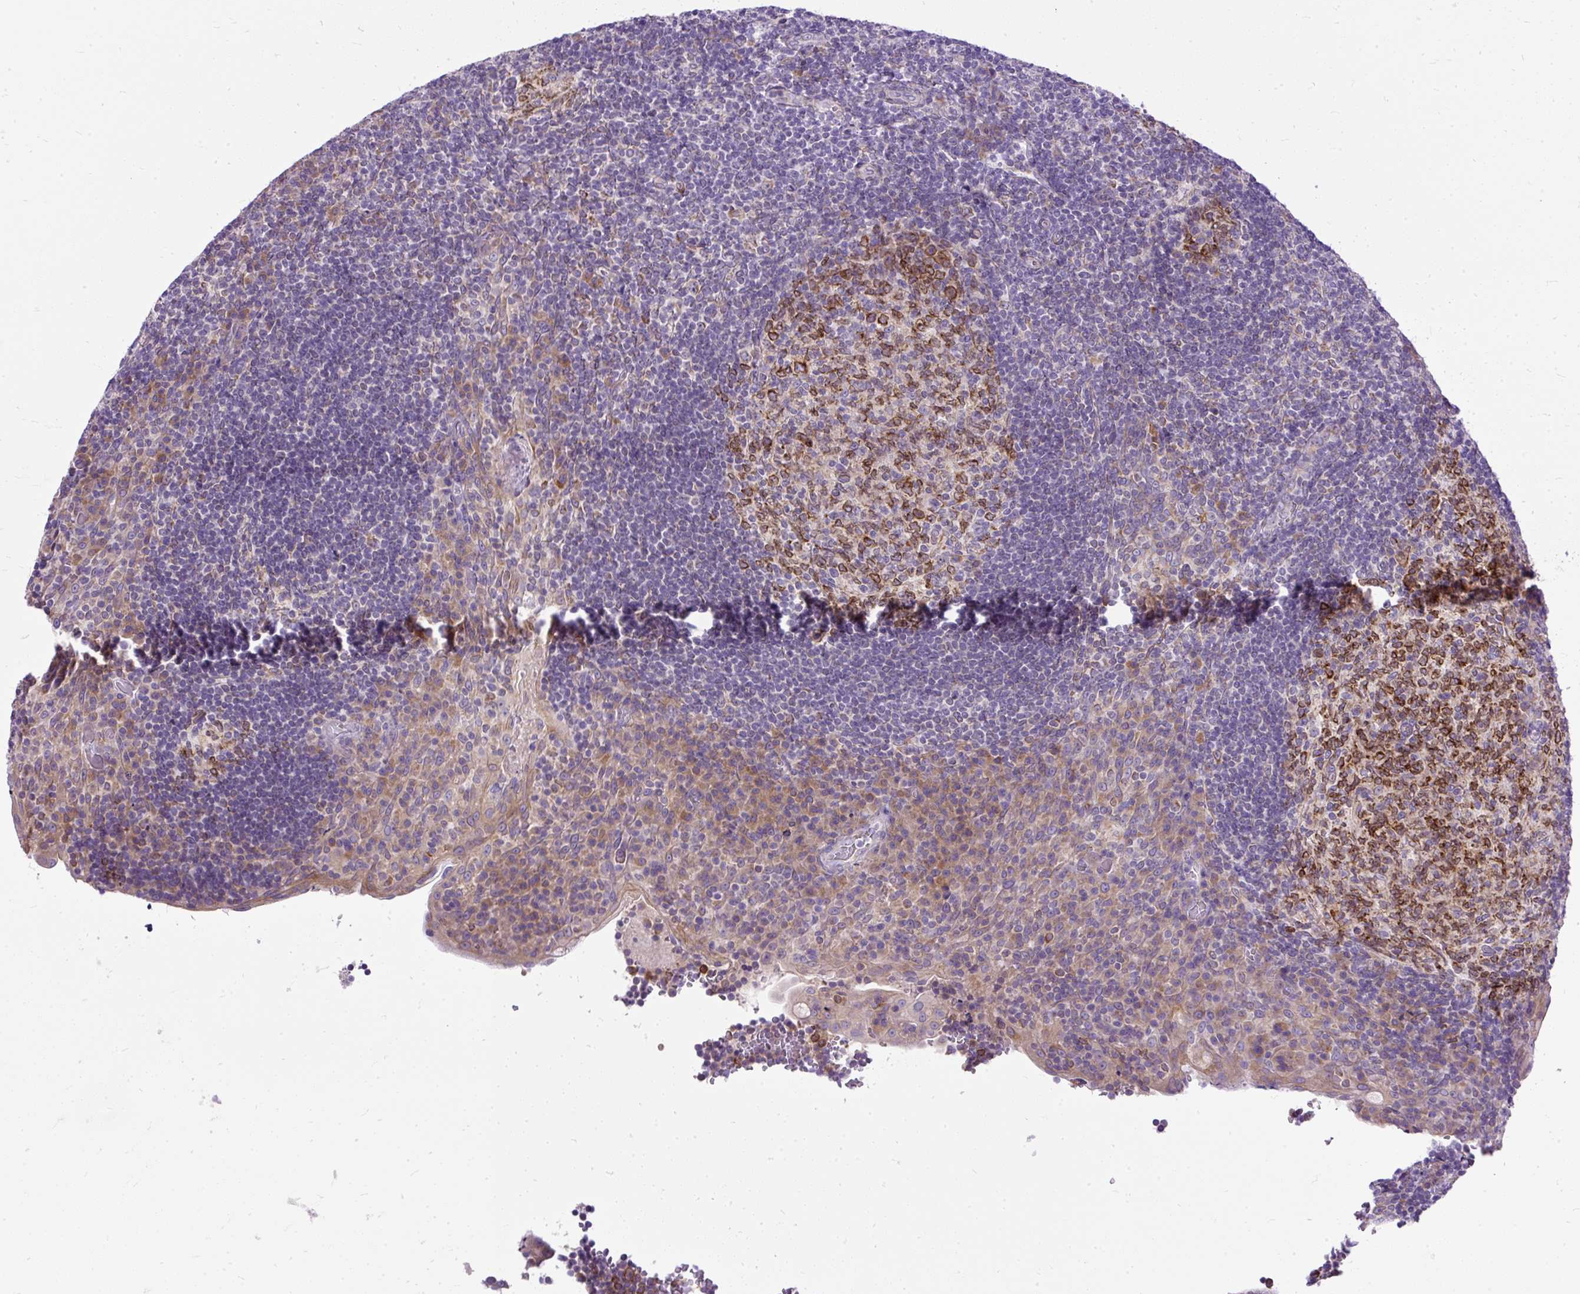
{"staining": {"intensity": "strong", "quantity": ">75%", "location": "cytoplasmic/membranous"}, "tissue": "tonsil", "cell_type": "Germinal center cells", "image_type": "normal", "snomed": [{"axis": "morphology", "description": "Normal tissue, NOS"}, {"axis": "topography", "description": "Tonsil"}], "caption": "A high-resolution image shows immunohistochemistry staining of unremarkable tonsil, which demonstrates strong cytoplasmic/membranous expression in about >75% of germinal center cells. (DAB IHC, brown staining for protein, blue staining for nuclei).", "gene": "AMFR", "patient": {"sex": "male", "age": 17}}